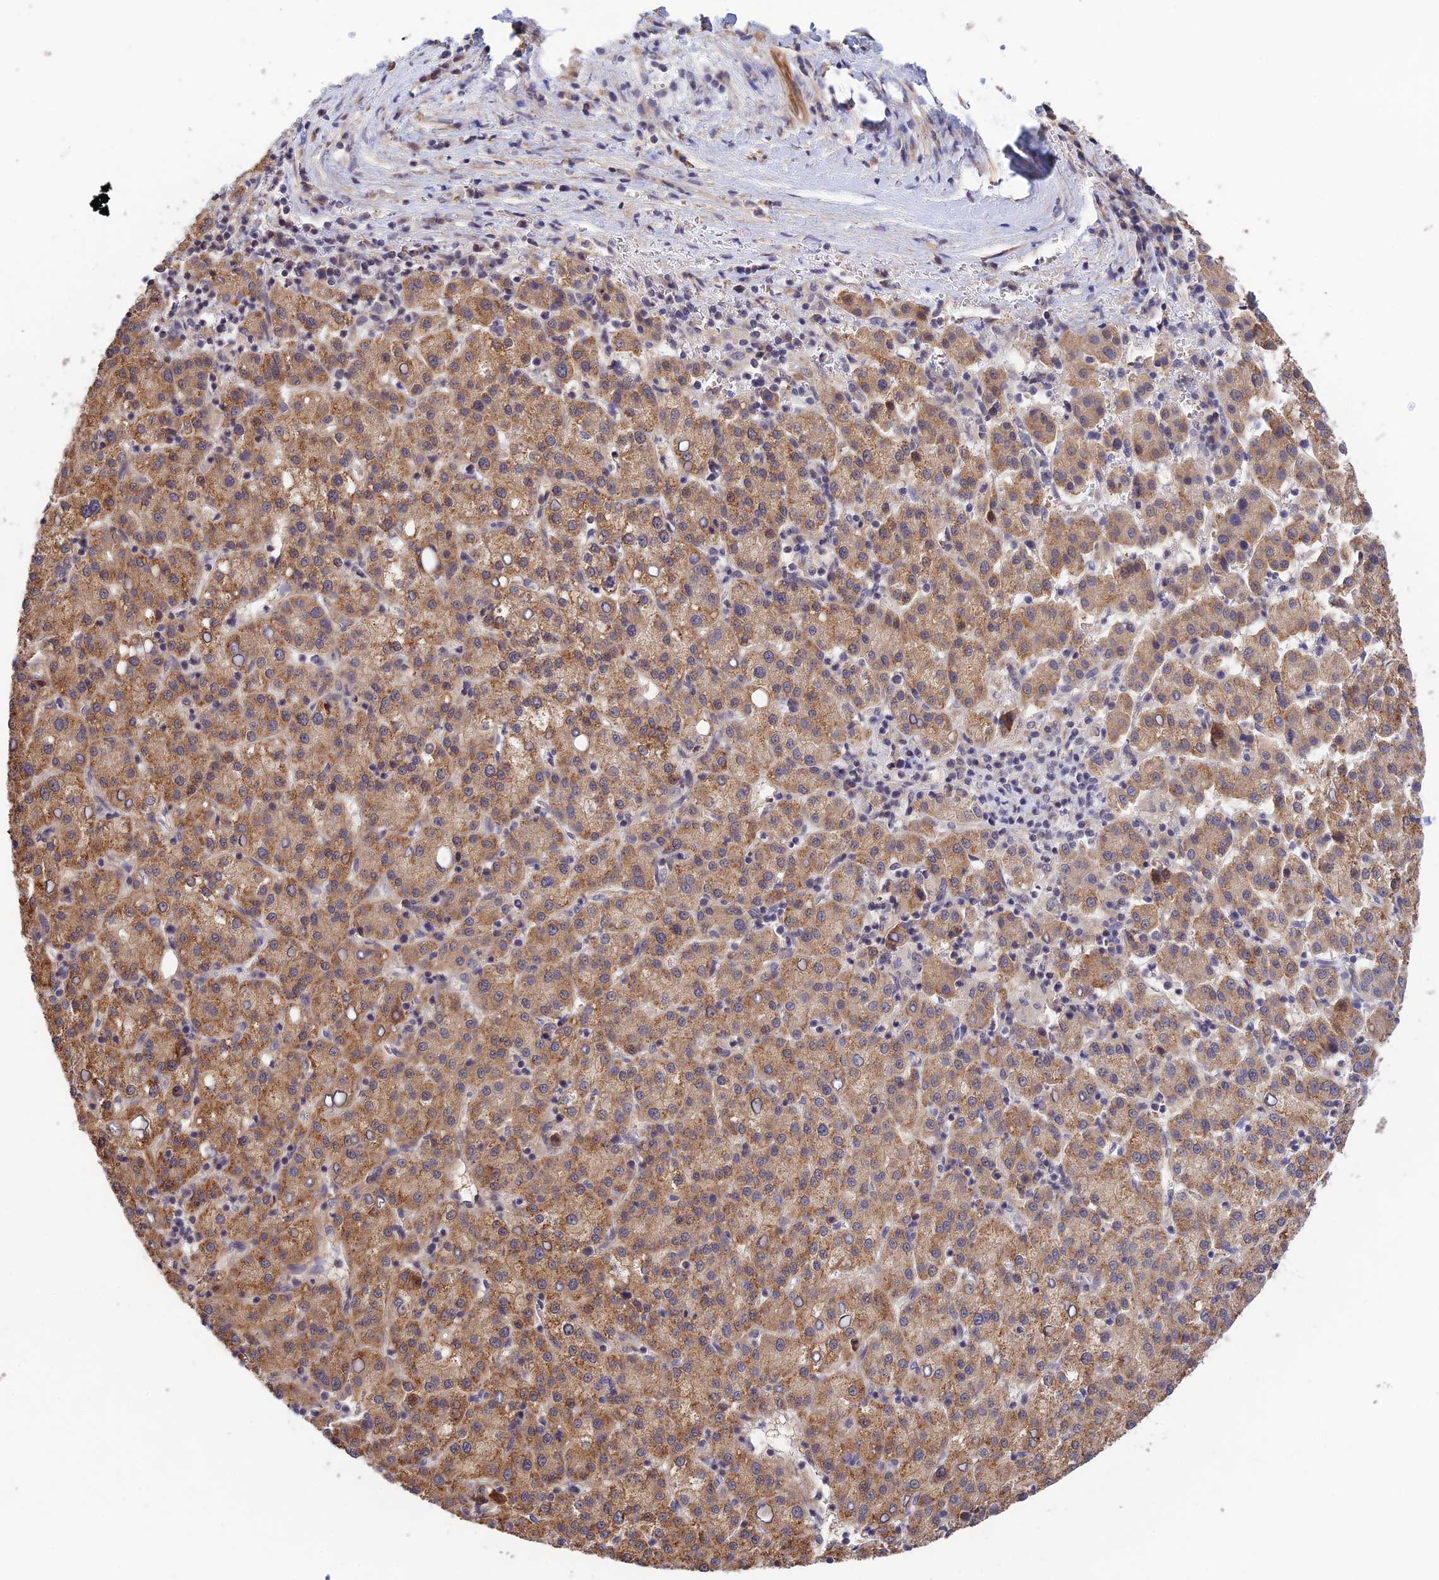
{"staining": {"intensity": "moderate", "quantity": ">75%", "location": "cytoplasmic/membranous"}, "tissue": "liver cancer", "cell_type": "Tumor cells", "image_type": "cancer", "snomed": [{"axis": "morphology", "description": "Carcinoma, Hepatocellular, NOS"}, {"axis": "topography", "description": "Liver"}], "caption": "Liver cancer stained for a protein exhibits moderate cytoplasmic/membranous positivity in tumor cells.", "gene": "CWH43", "patient": {"sex": "female", "age": 58}}